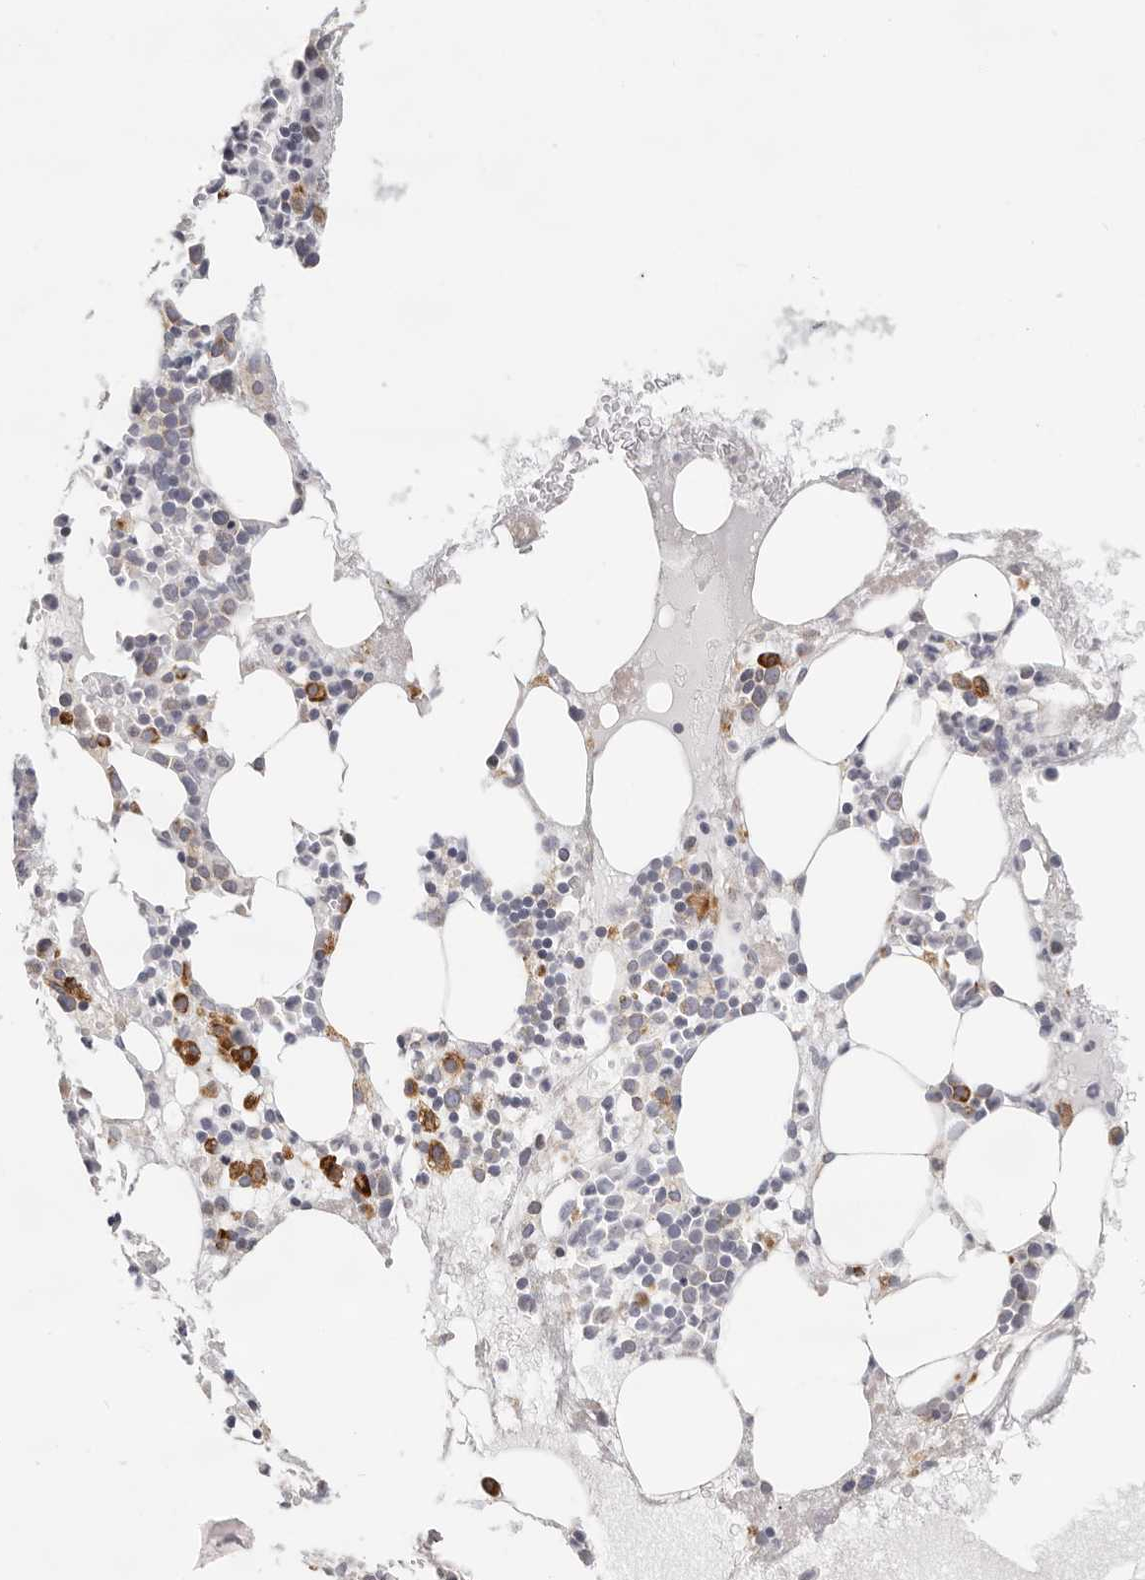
{"staining": {"intensity": "strong", "quantity": "<25%", "location": "cytoplasmic/membranous"}, "tissue": "bone marrow", "cell_type": "Hematopoietic cells", "image_type": "normal", "snomed": [{"axis": "morphology", "description": "Normal tissue, NOS"}, {"axis": "topography", "description": "Bone marrow"}], "caption": "High-power microscopy captured an IHC photomicrograph of unremarkable bone marrow, revealing strong cytoplasmic/membranous positivity in about <25% of hematopoietic cells. Using DAB (brown) and hematoxylin (blue) stains, captured at high magnification using brightfield microscopy.", "gene": "IL32", "patient": {"sex": "female", "age": 52}}